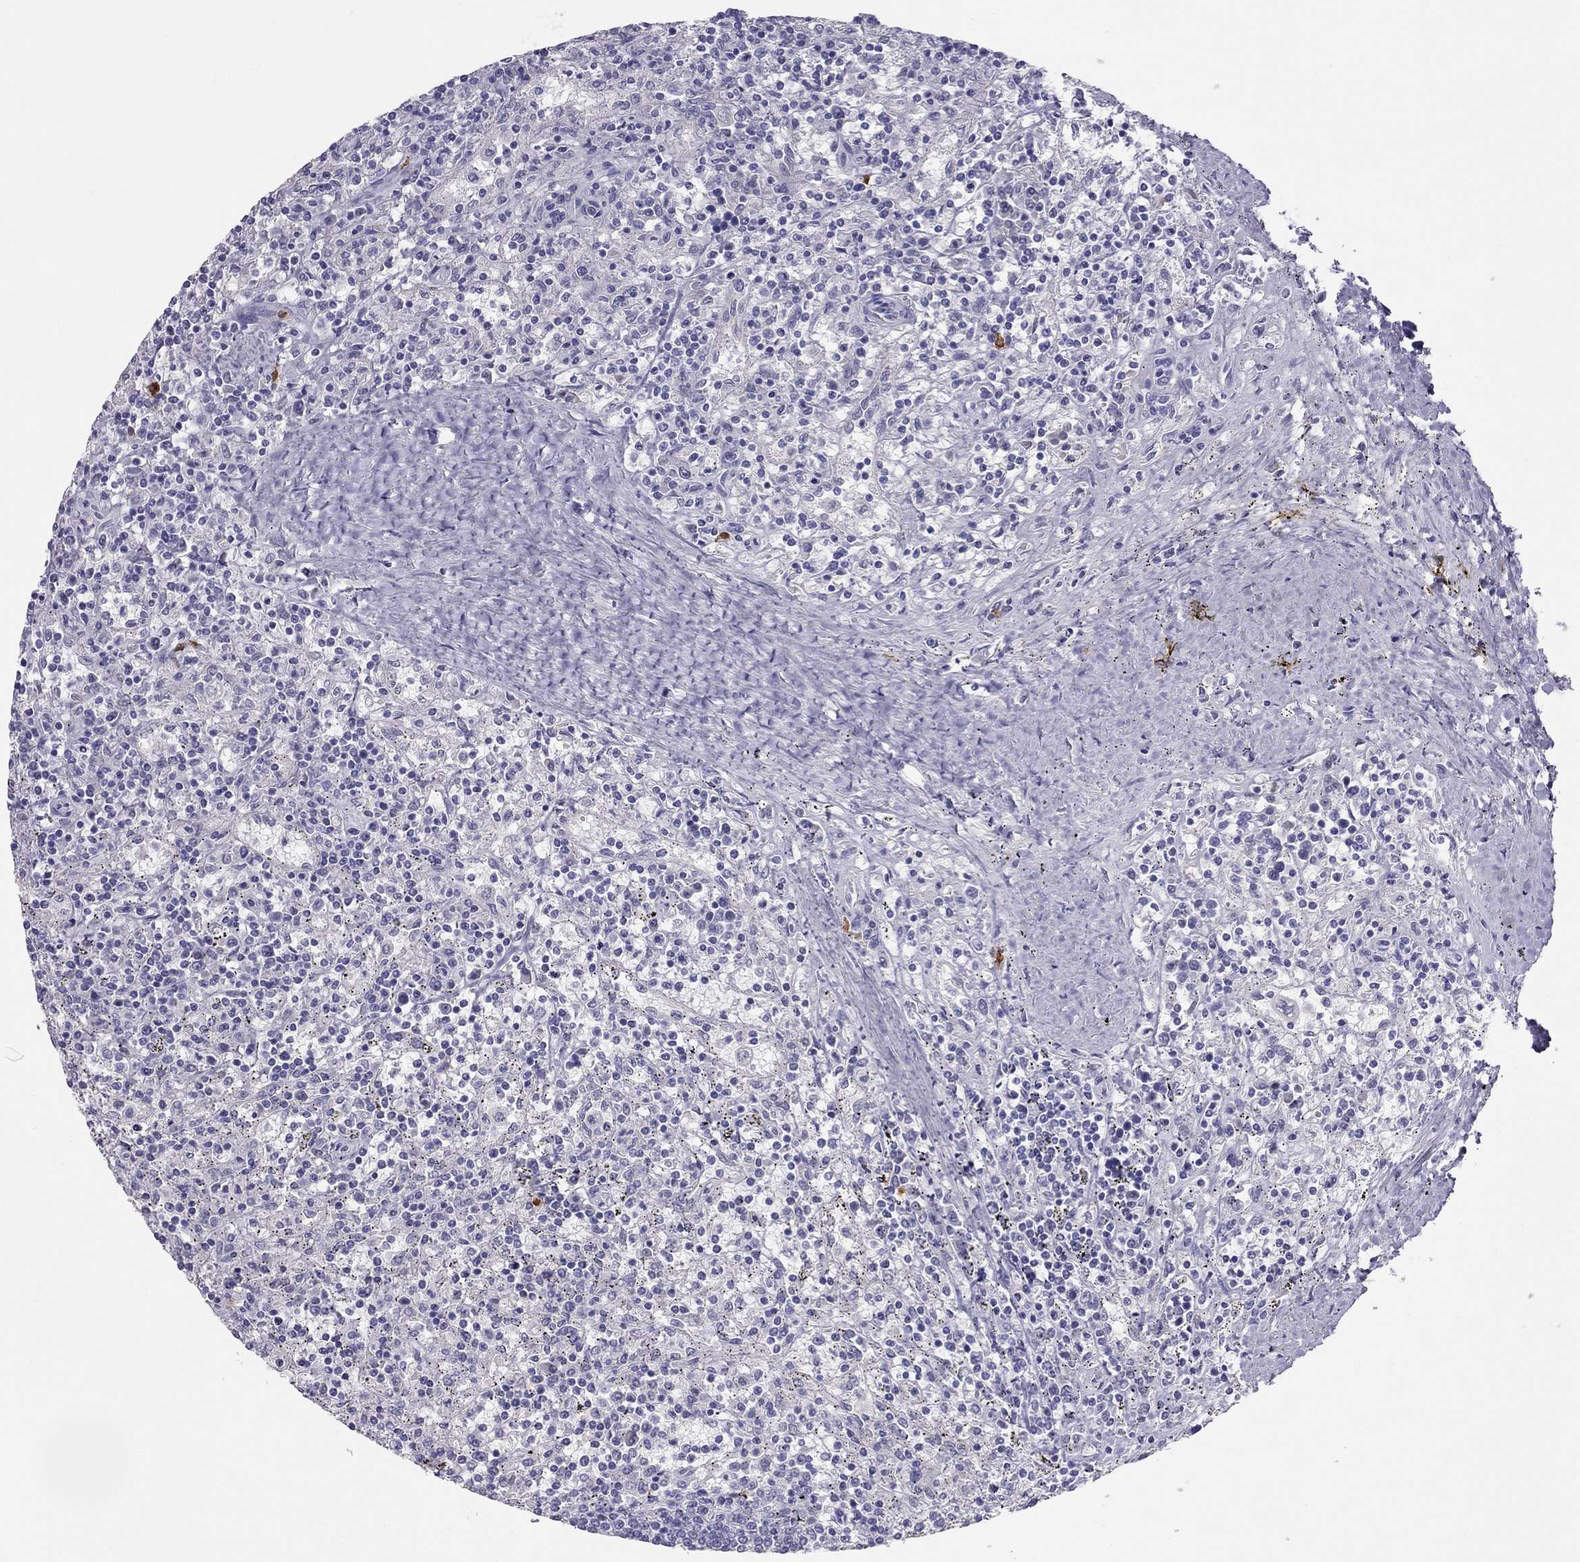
{"staining": {"intensity": "negative", "quantity": "none", "location": "none"}, "tissue": "lymphoma", "cell_type": "Tumor cells", "image_type": "cancer", "snomed": [{"axis": "morphology", "description": "Malignant lymphoma, non-Hodgkin's type, Low grade"}, {"axis": "topography", "description": "Spleen"}], "caption": "Immunohistochemistry image of human lymphoma stained for a protein (brown), which displays no positivity in tumor cells.", "gene": "IL17REL", "patient": {"sex": "male", "age": 62}}